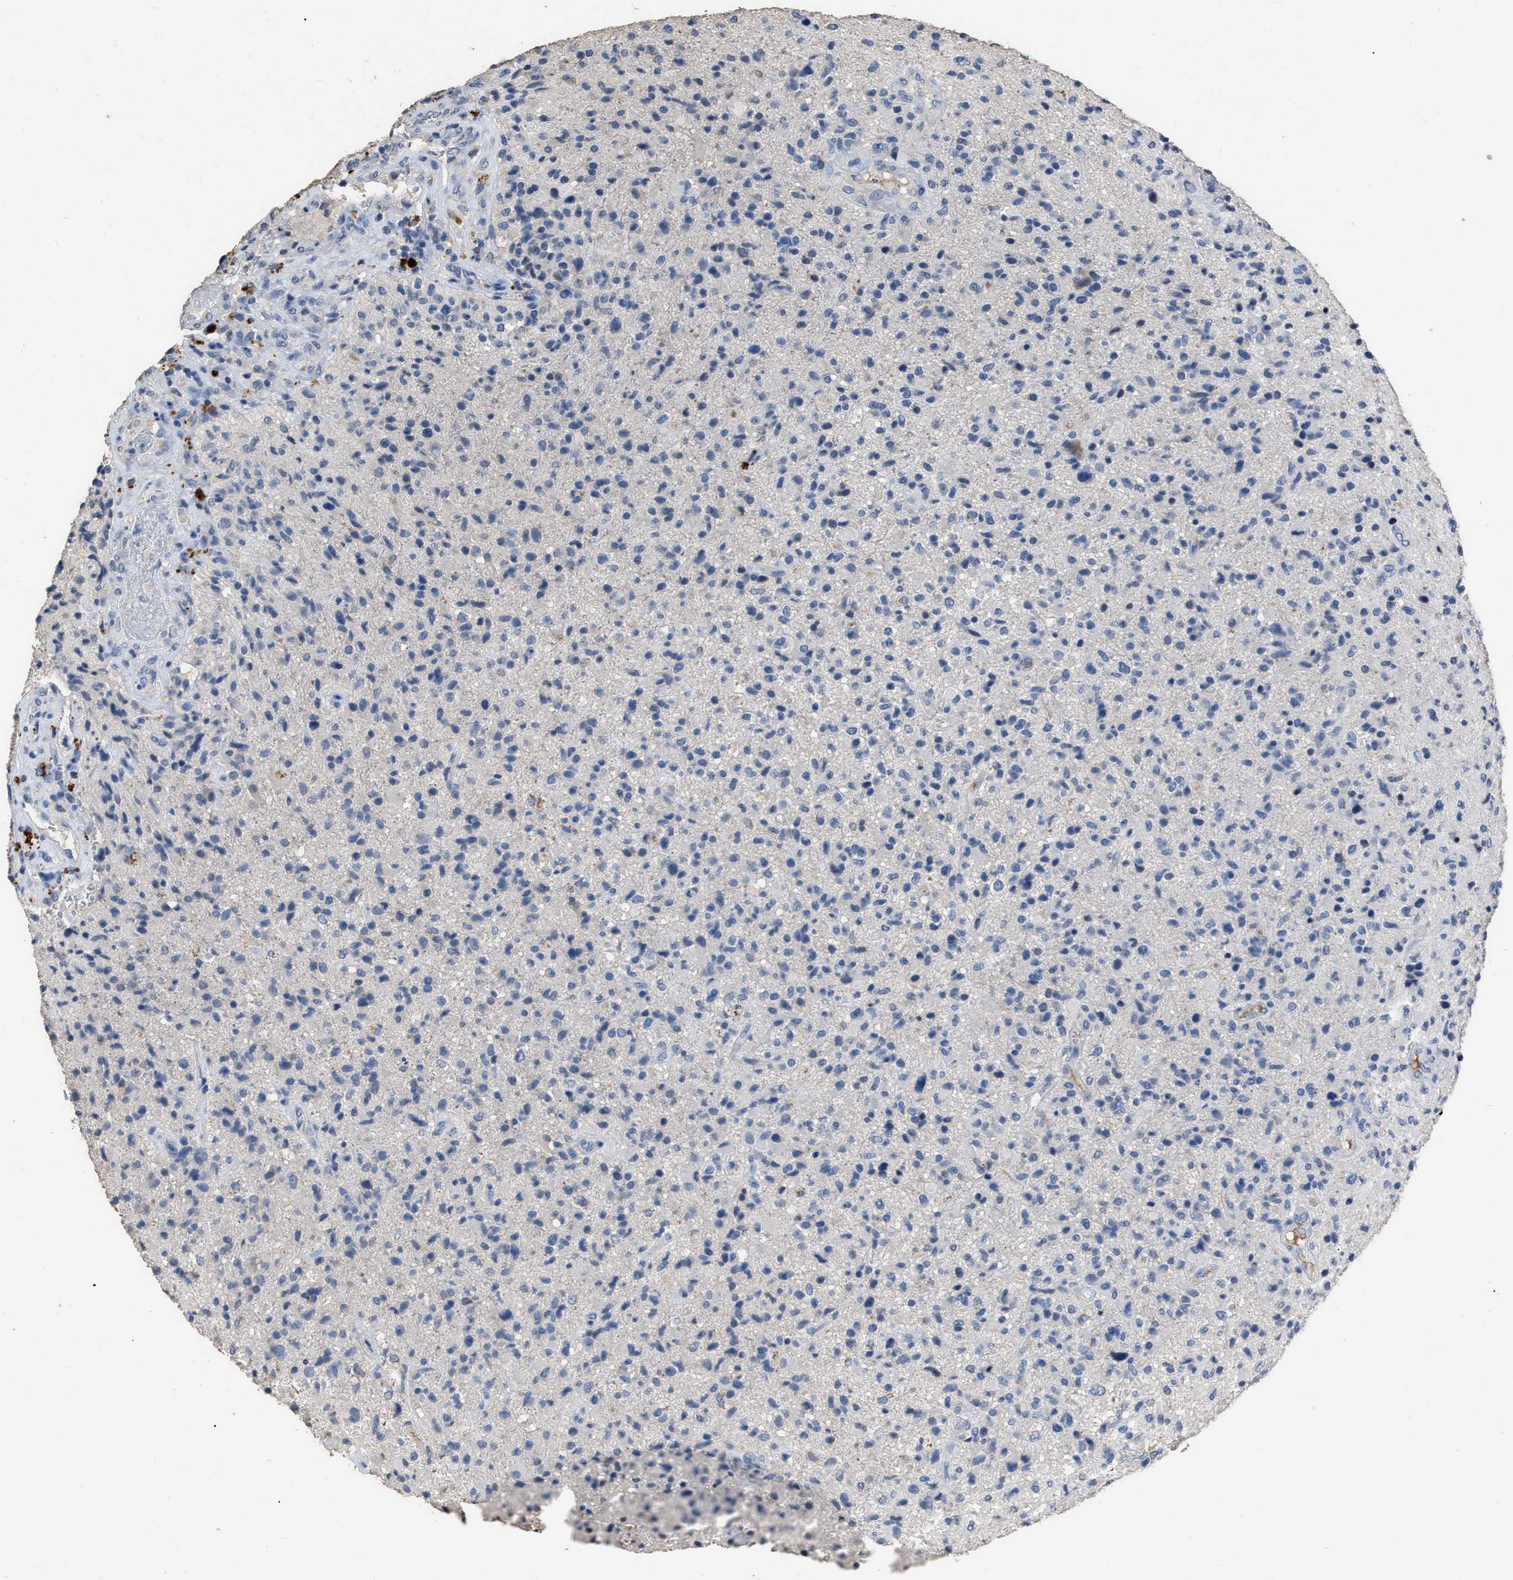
{"staining": {"intensity": "negative", "quantity": "none", "location": "none"}, "tissue": "glioma", "cell_type": "Tumor cells", "image_type": "cancer", "snomed": [{"axis": "morphology", "description": "Glioma, malignant, High grade"}, {"axis": "topography", "description": "Brain"}], "caption": "DAB immunohistochemical staining of malignant high-grade glioma displays no significant expression in tumor cells. (DAB immunohistochemistry with hematoxylin counter stain).", "gene": "HABP2", "patient": {"sex": "male", "age": 72}}